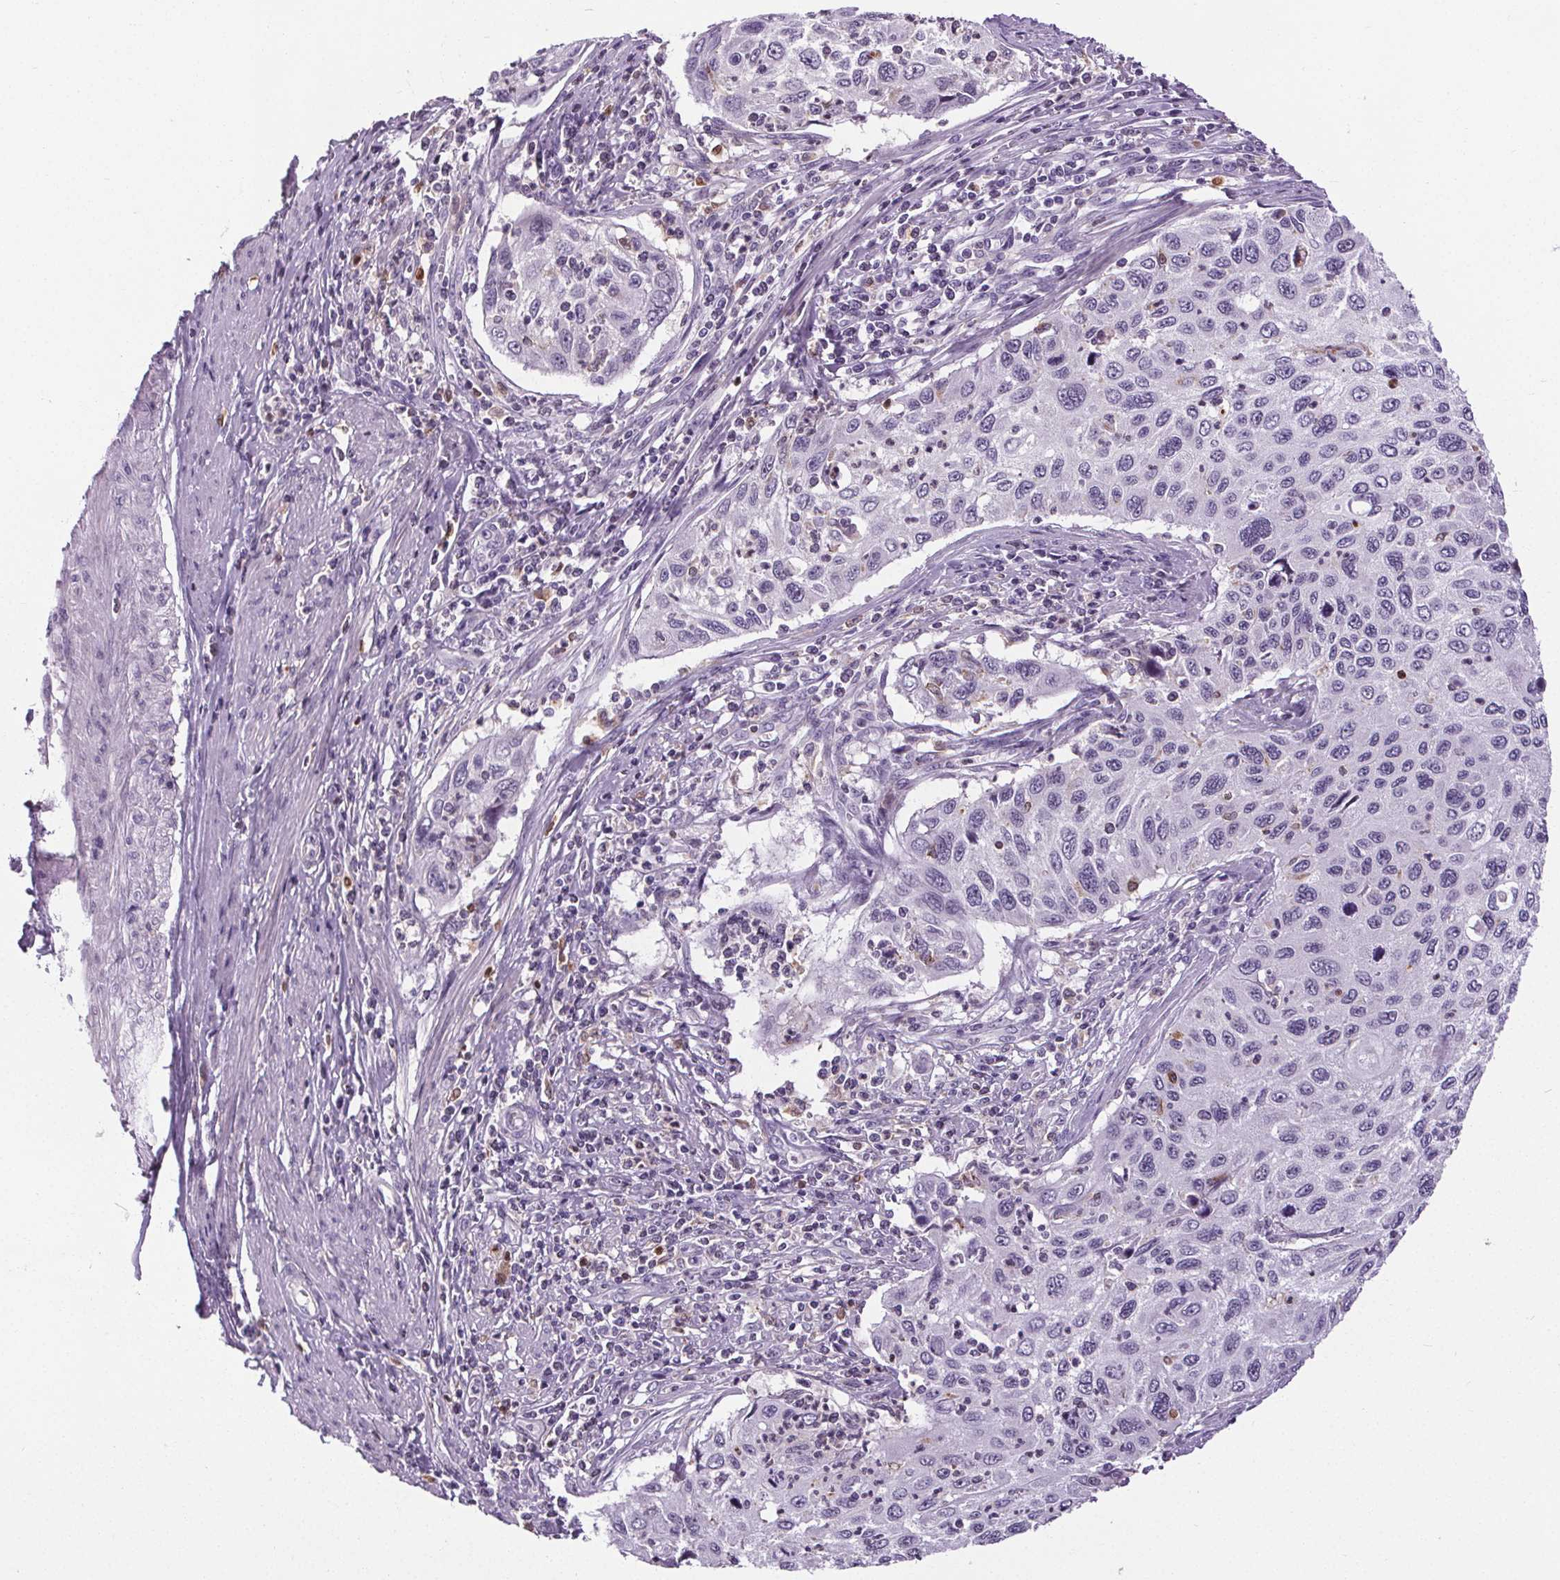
{"staining": {"intensity": "negative", "quantity": "none", "location": "none"}, "tissue": "cervical cancer", "cell_type": "Tumor cells", "image_type": "cancer", "snomed": [{"axis": "morphology", "description": "Squamous cell carcinoma, NOS"}, {"axis": "topography", "description": "Cervix"}], "caption": "Immunohistochemical staining of human cervical cancer (squamous cell carcinoma) demonstrates no significant staining in tumor cells.", "gene": "TMEM240", "patient": {"sex": "female", "age": 70}}